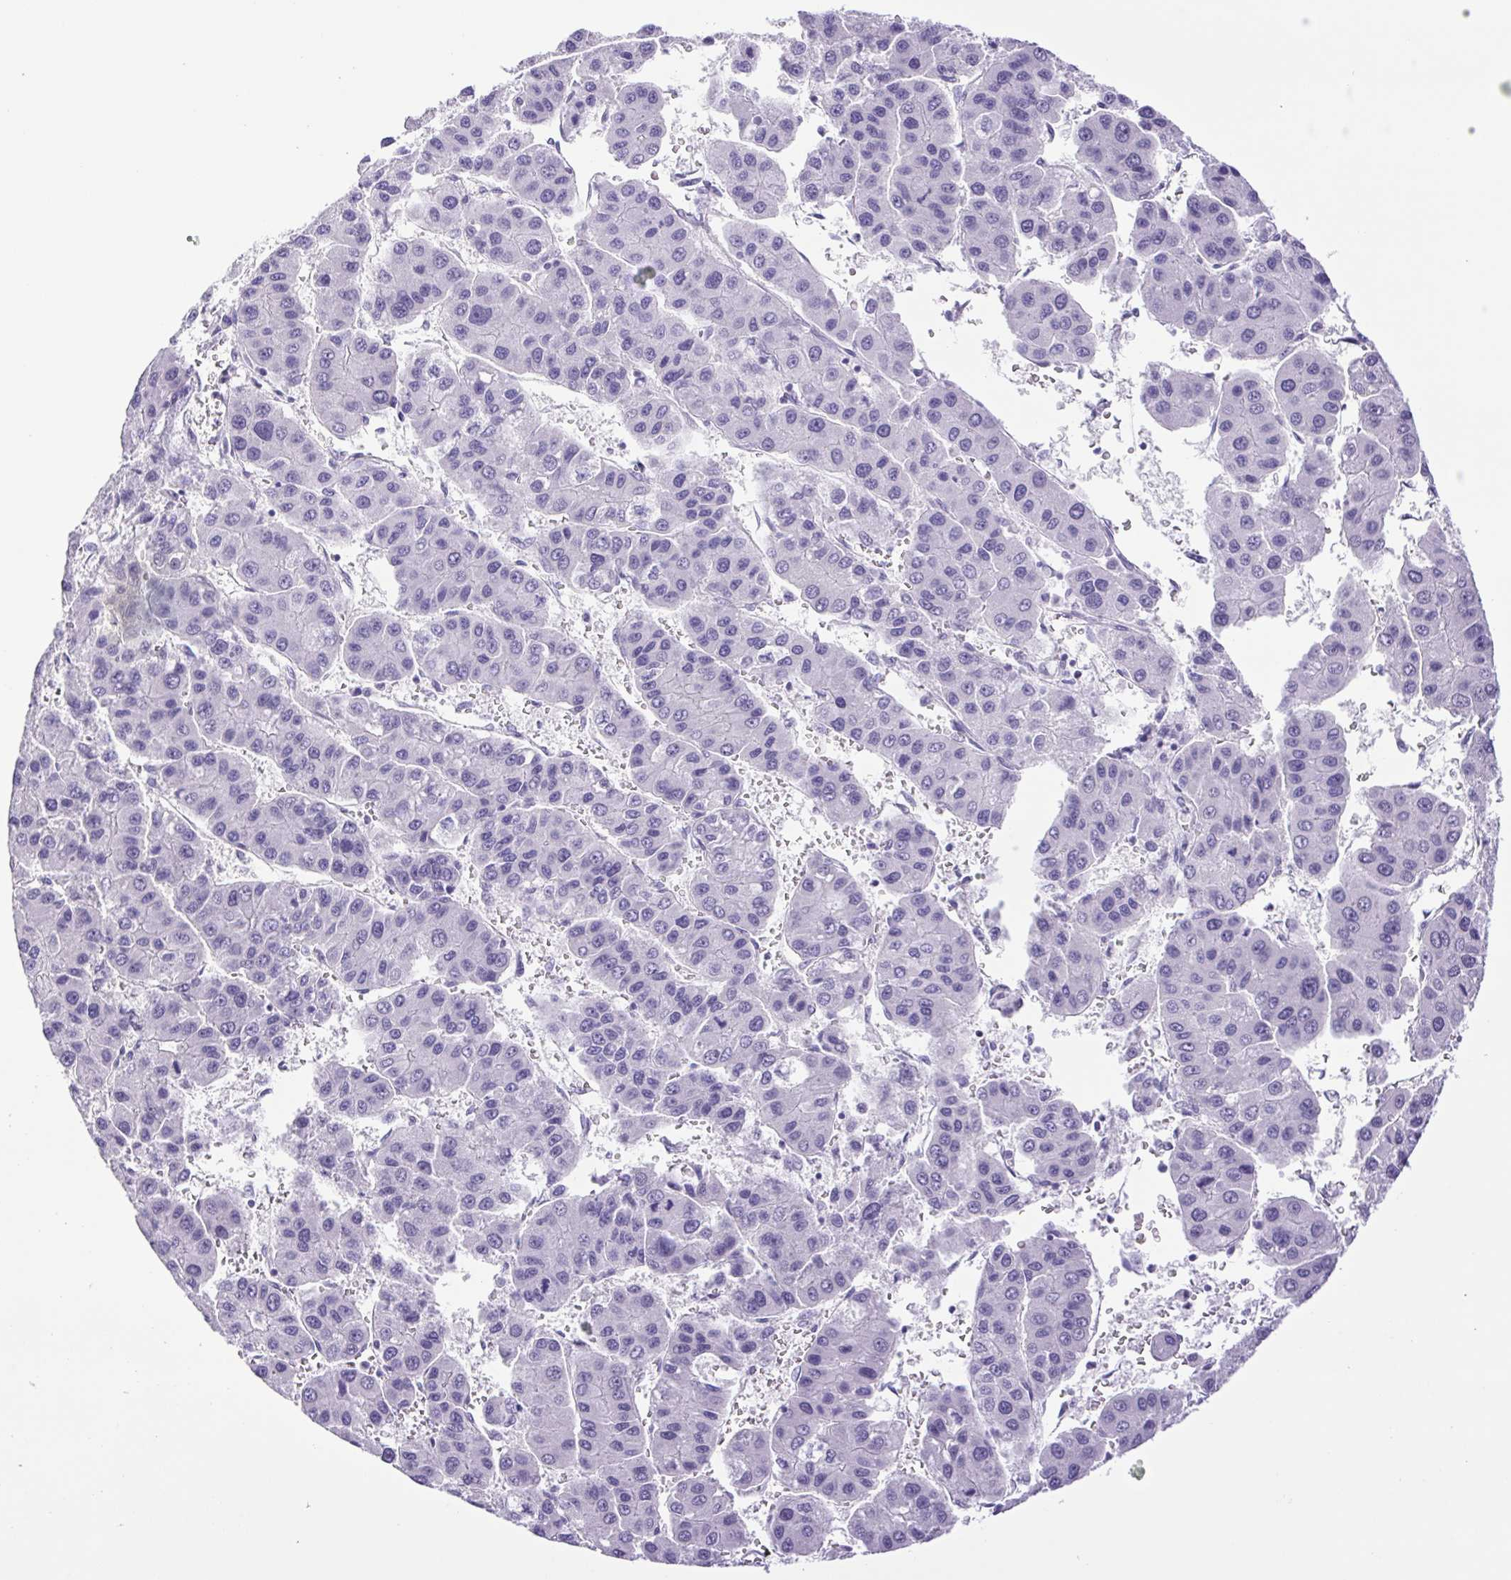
{"staining": {"intensity": "negative", "quantity": "none", "location": "none"}, "tissue": "liver cancer", "cell_type": "Tumor cells", "image_type": "cancer", "snomed": [{"axis": "morphology", "description": "Carcinoma, Hepatocellular, NOS"}, {"axis": "topography", "description": "Liver"}], "caption": "Immunohistochemical staining of liver hepatocellular carcinoma shows no significant expression in tumor cells.", "gene": "CDSN", "patient": {"sex": "male", "age": 73}}